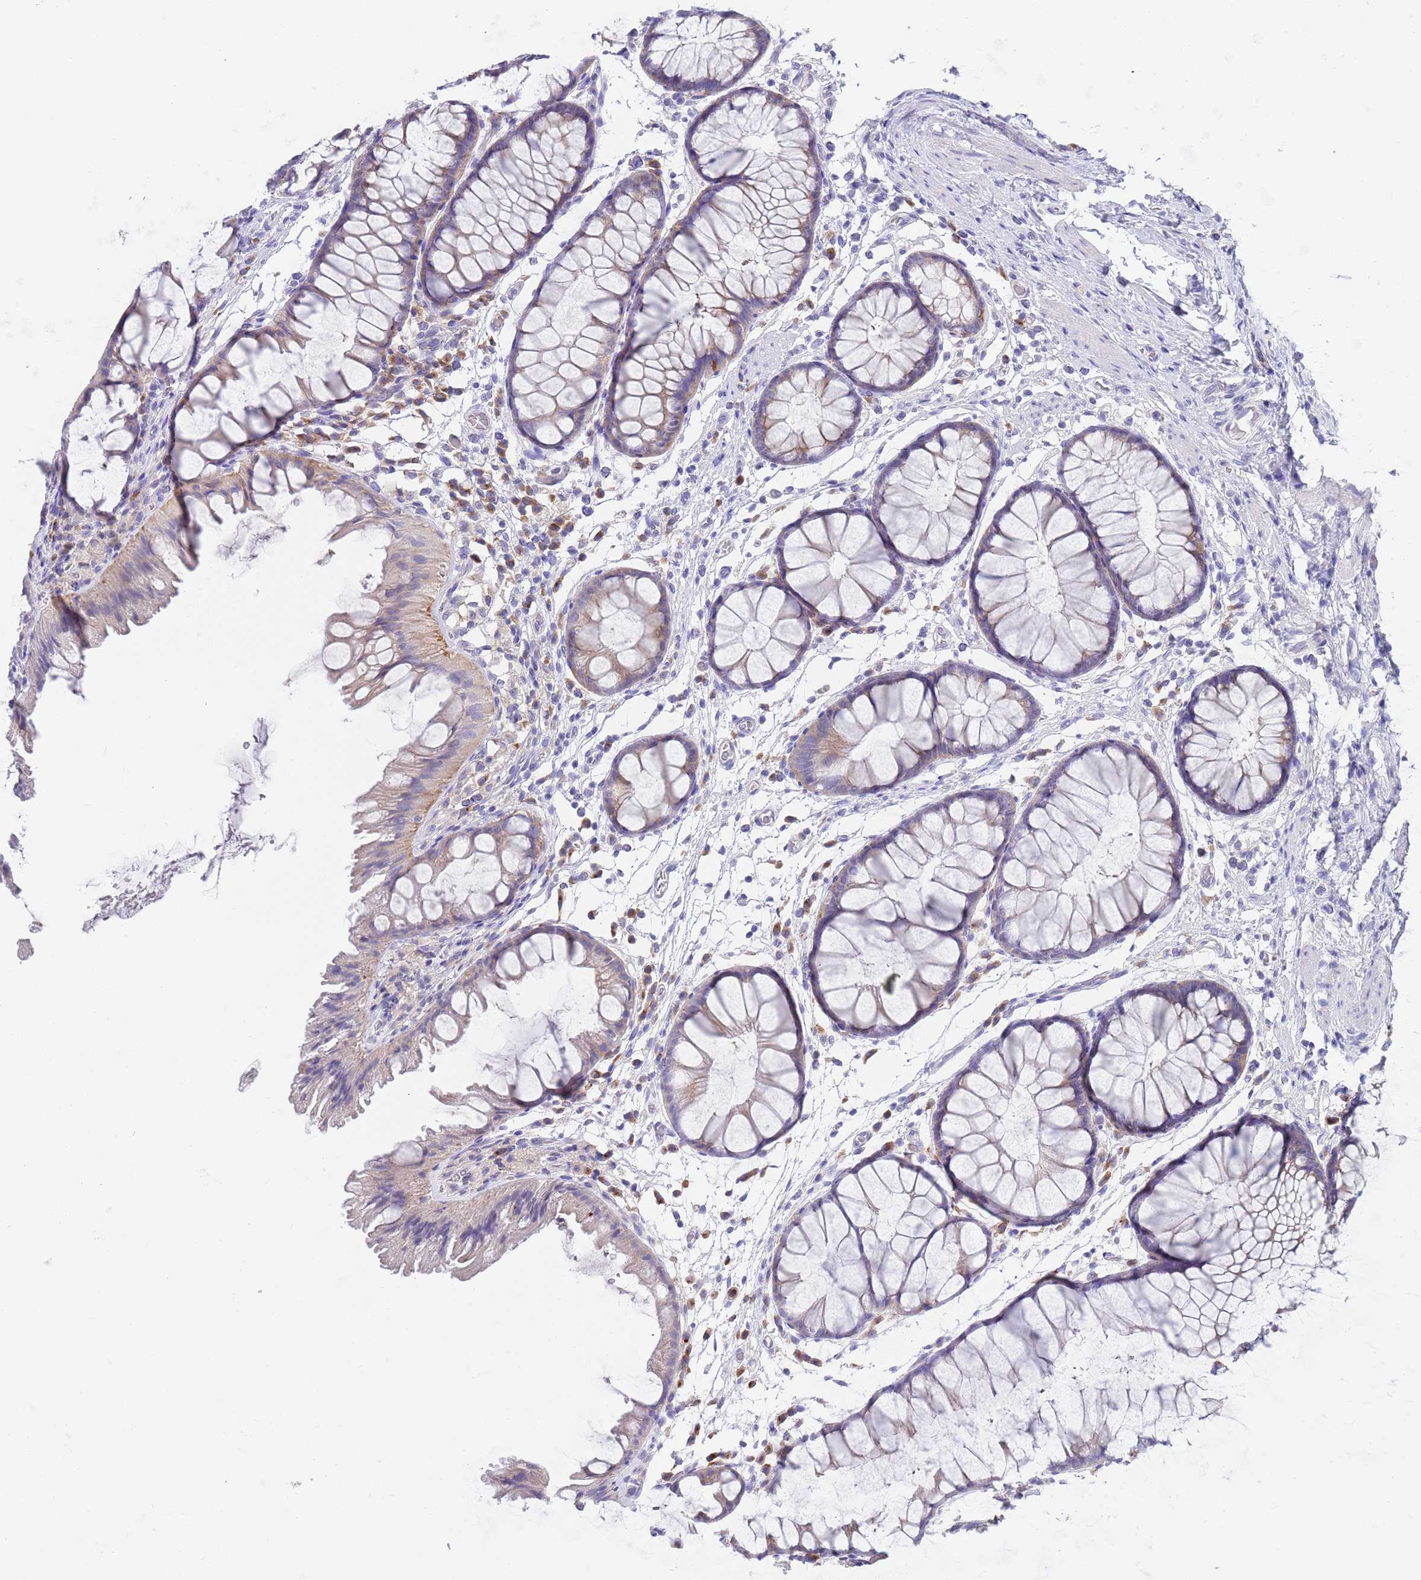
{"staining": {"intensity": "negative", "quantity": "none", "location": "none"}, "tissue": "colon", "cell_type": "Endothelial cells", "image_type": "normal", "snomed": [{"axis": "morphology", "description": "Normal tissue, NOS"}, {"axis": "topography", "description": "Colon"}], "caption": "DAB immunohistochemical staining of normal colon exhibits no significant staining in endothelial cells.", "gene": "TYW1B", "patient": {"sex": "female", "age": 62}}